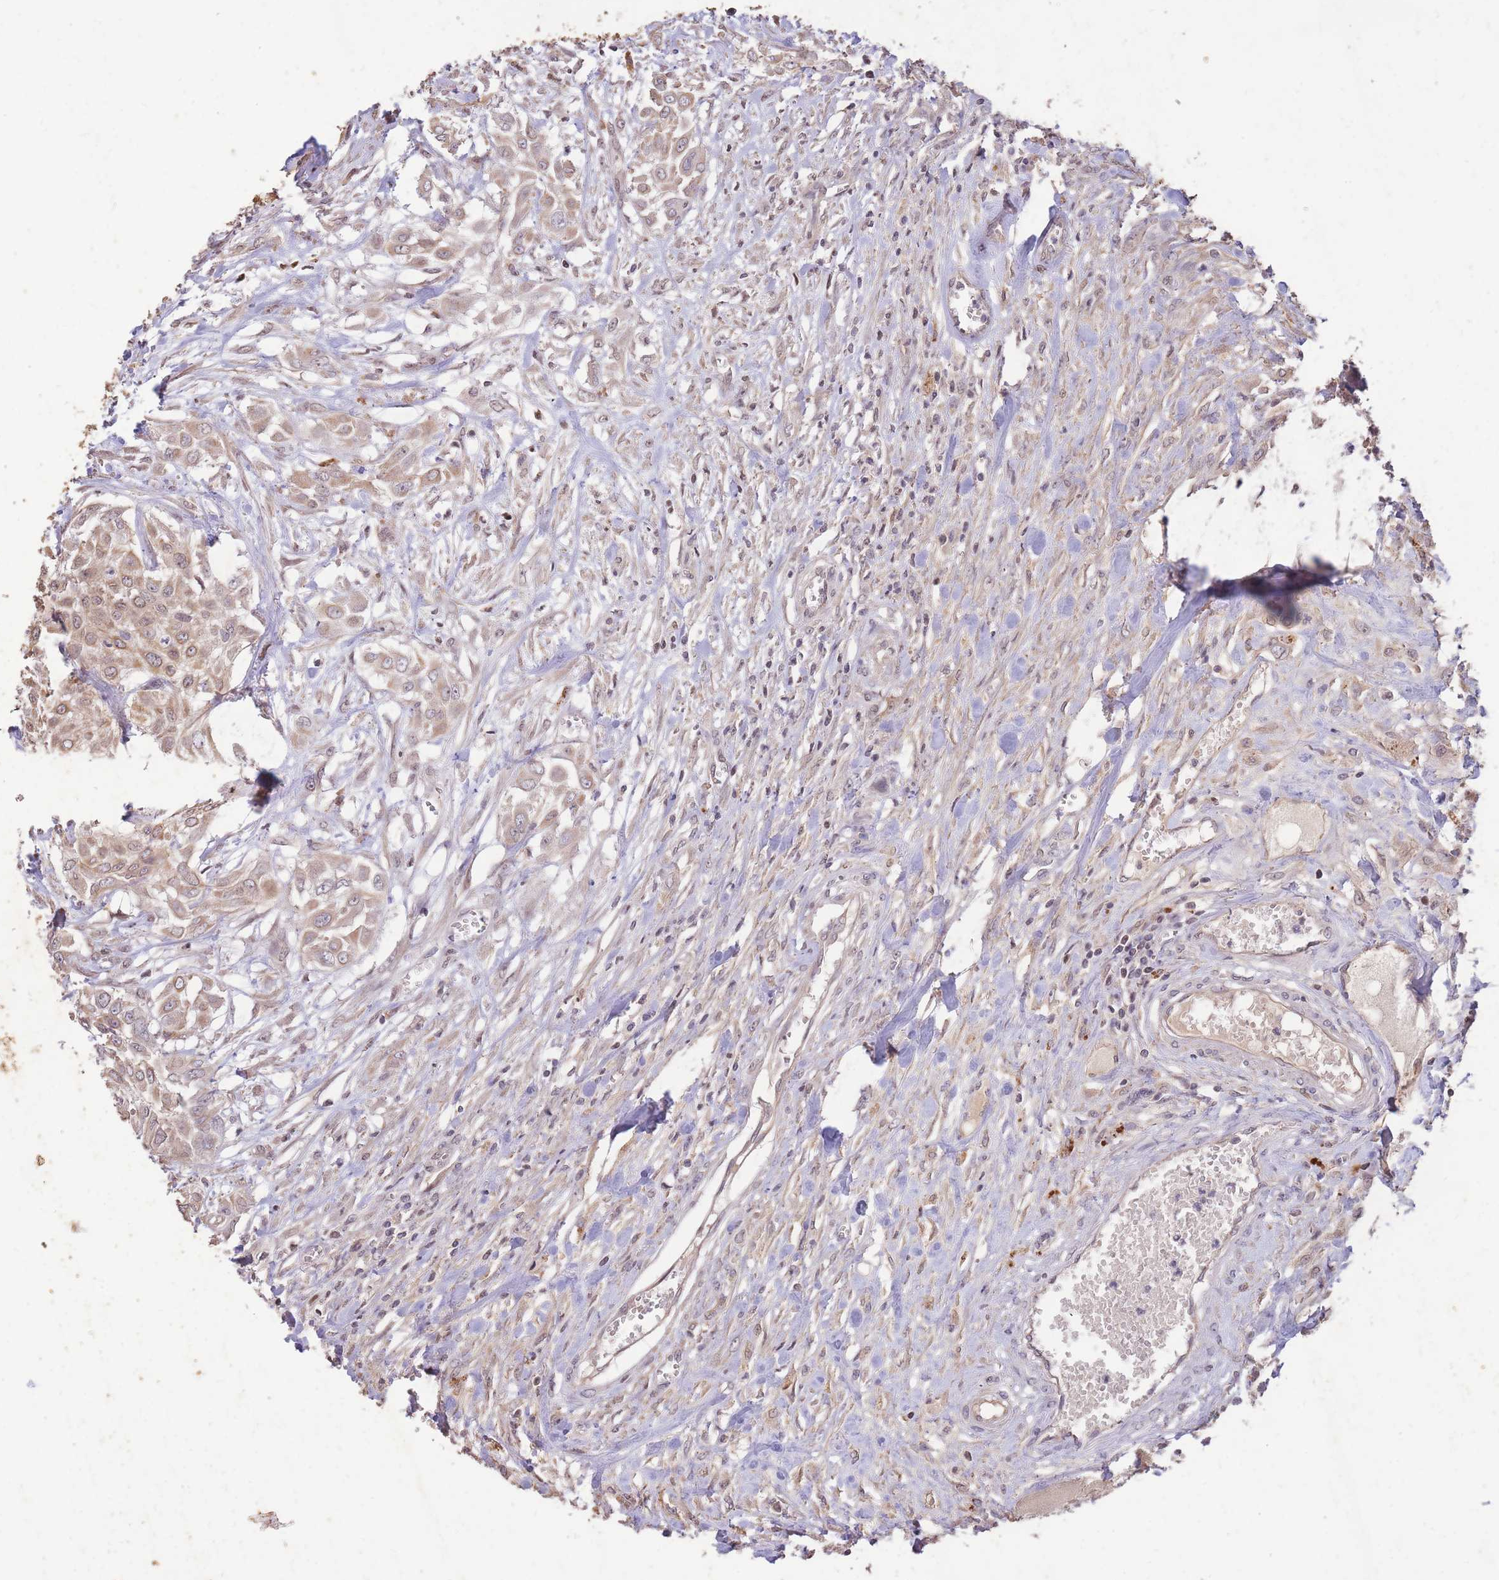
{"staining": {"intensity": "weak", "quantity": ">75%", "location": "cytoplasmic/membranous"}, "tissue": "urothelial cancer", "cell_type": "Tumor cells", "image_type": "cancer", "snomed": [{"axis": "morphology", "description": "Urothelial carcinoma, High grade"}, {"axis": "topography", "description": "Urinary bladder"}], "caption": "Immunohistochemistry image of urothelial carcinoma (high-grade) stained for a protein (brown), which demonstrates low levels of weak cytoplasmic/membranous positivity in approximately >75% of tumor cells.", "gene": "RGS14", "patient": {"sex": "male", "age": 57}}